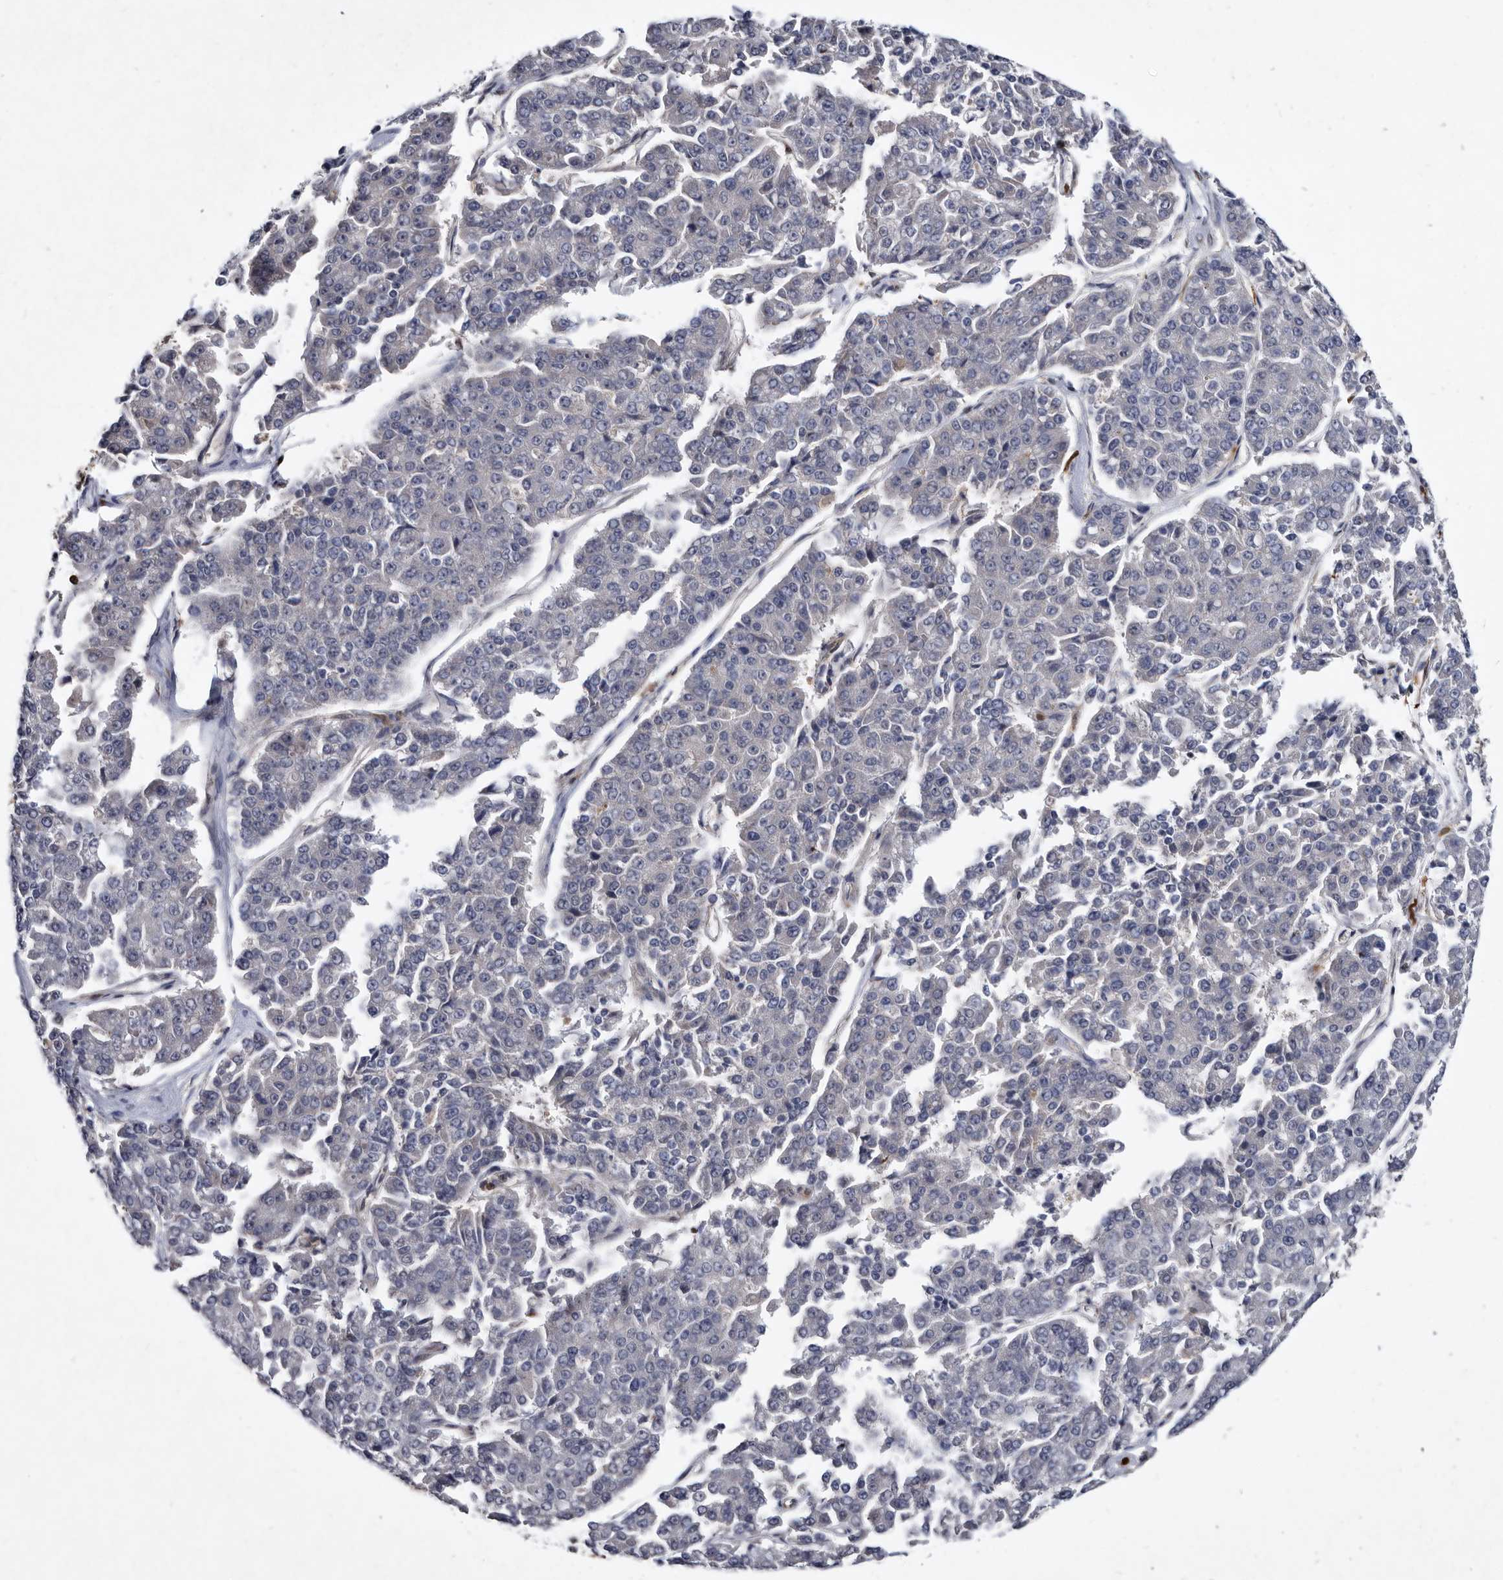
{"staining": {"intensity": "negative", "quantity": "none", "location": "none"}, "tissue": "pancreatic cancer", "cell_type": "Tumor cells", "image_type": "cancer", "snomed": [{"axis": "morphology", "description": "Adenocarcinoma, NOS"}, {"axis": "topography", "description": "Pancreas"}], "caption": "The histopathology image shows no significant expression in tumor cells of pancreatic cancer. (Stains: DAB (3,3'-diaminobenzidine) immunohistochemistry (IHC) with hematoxylin counter stain, Microscopy: brightfield microscopy at high magnification).", "gene": "SERPINB8", "patient": {"sex": "male", "age": 50}}